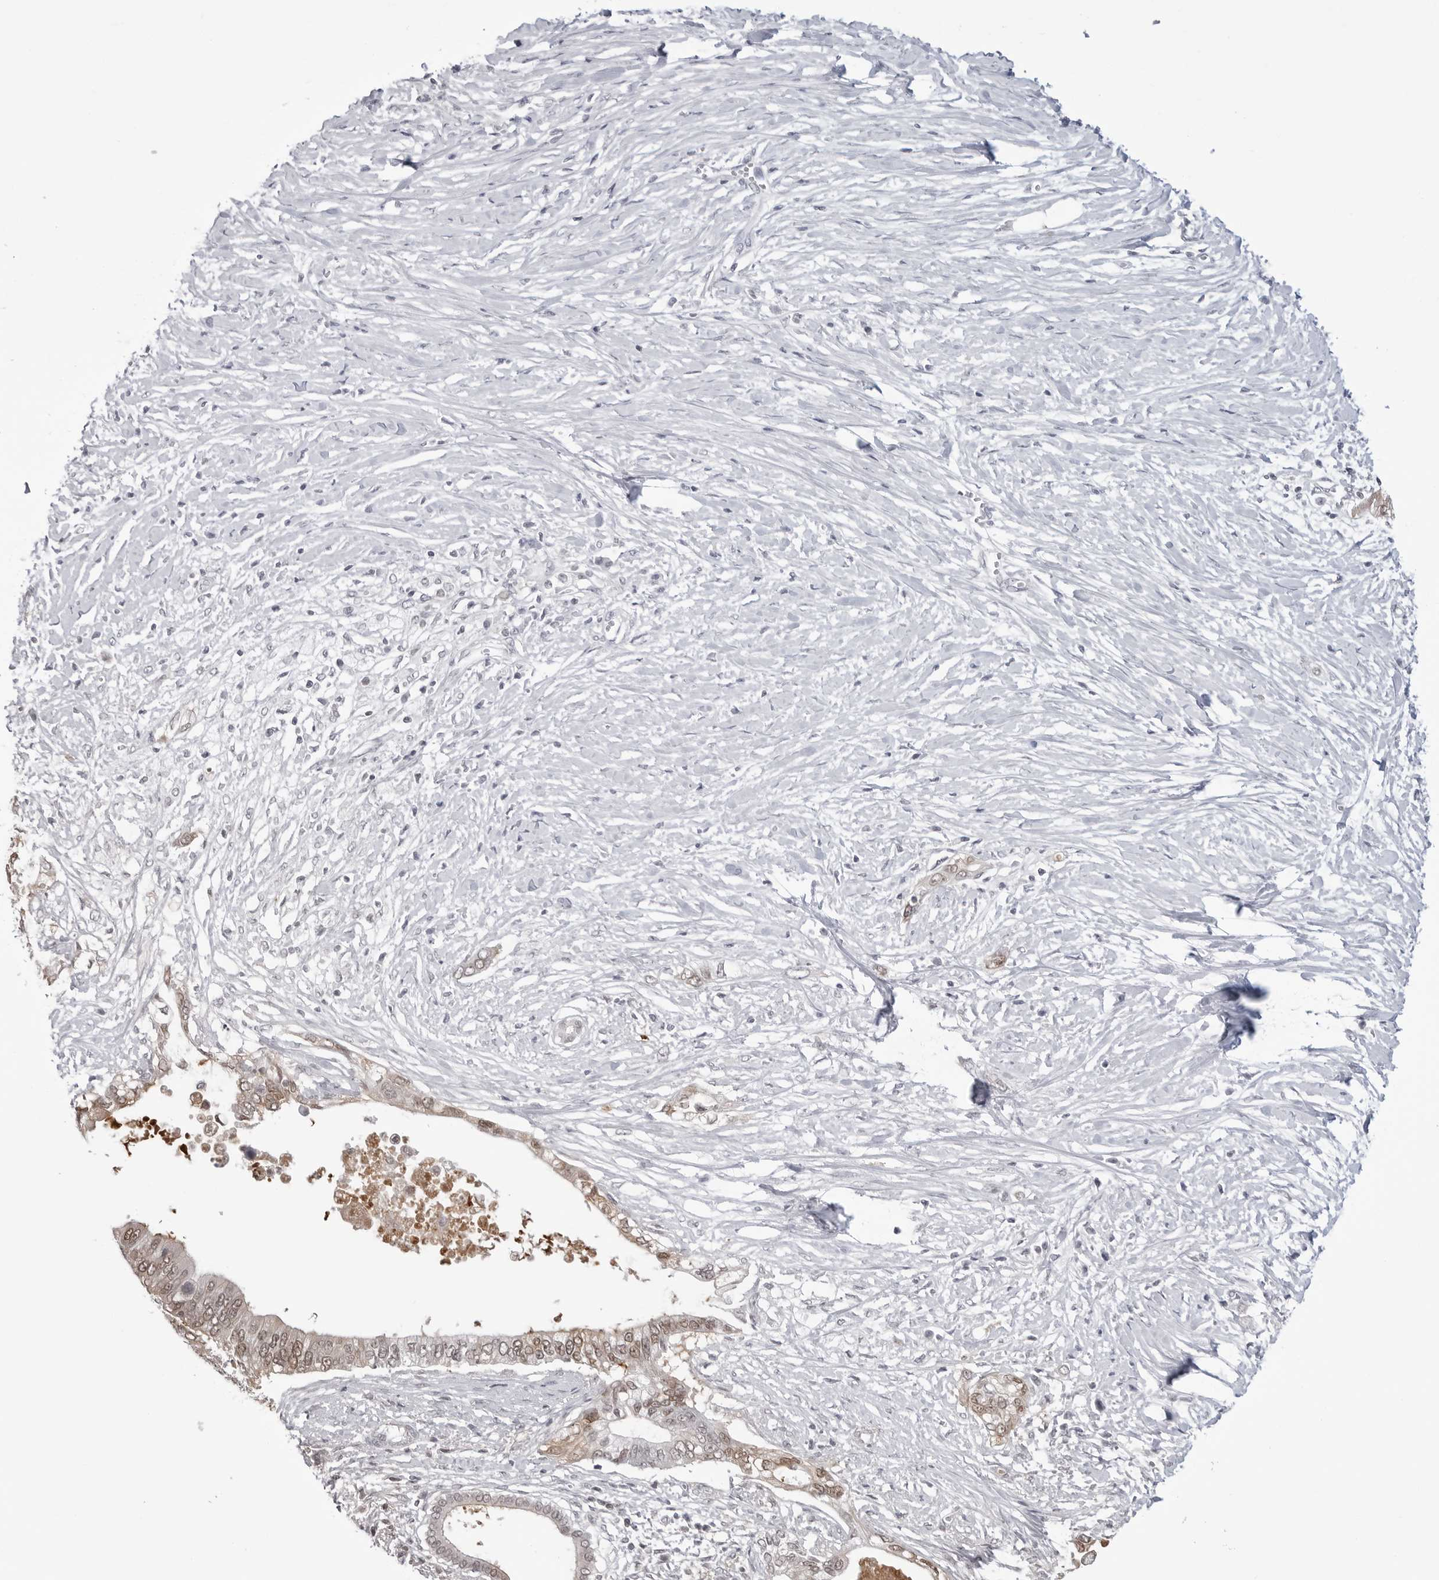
{"staining": {"intensity": "weak", "quantity": ">75%", "location": "cytoplasmic/membranous,nuclear"}, "tissue": "pancreatic cancer", "cell_type": "Tumor cells", "image_type": "cancer", "snomed": [{"axis": "morphology", "description": "Normal tissue, NOS"}, {"axis": "morphology", "description": "Adenocarcinoma, NOS"}, {"axis": "topography", "description": "Pancreas"}, {"axis": "topography", "description": "Peripheral nerve tissue"}], "caption": "Pancreatic cancer was stained to show a protein in brown. There is low levels of weak cytoplasmic/membranous and nuclear expression in about >75% of tumor cells. Nuclei are stained in blue.", "gene": "YWHAG", "patient": {"sex": "male", "age": 59}}